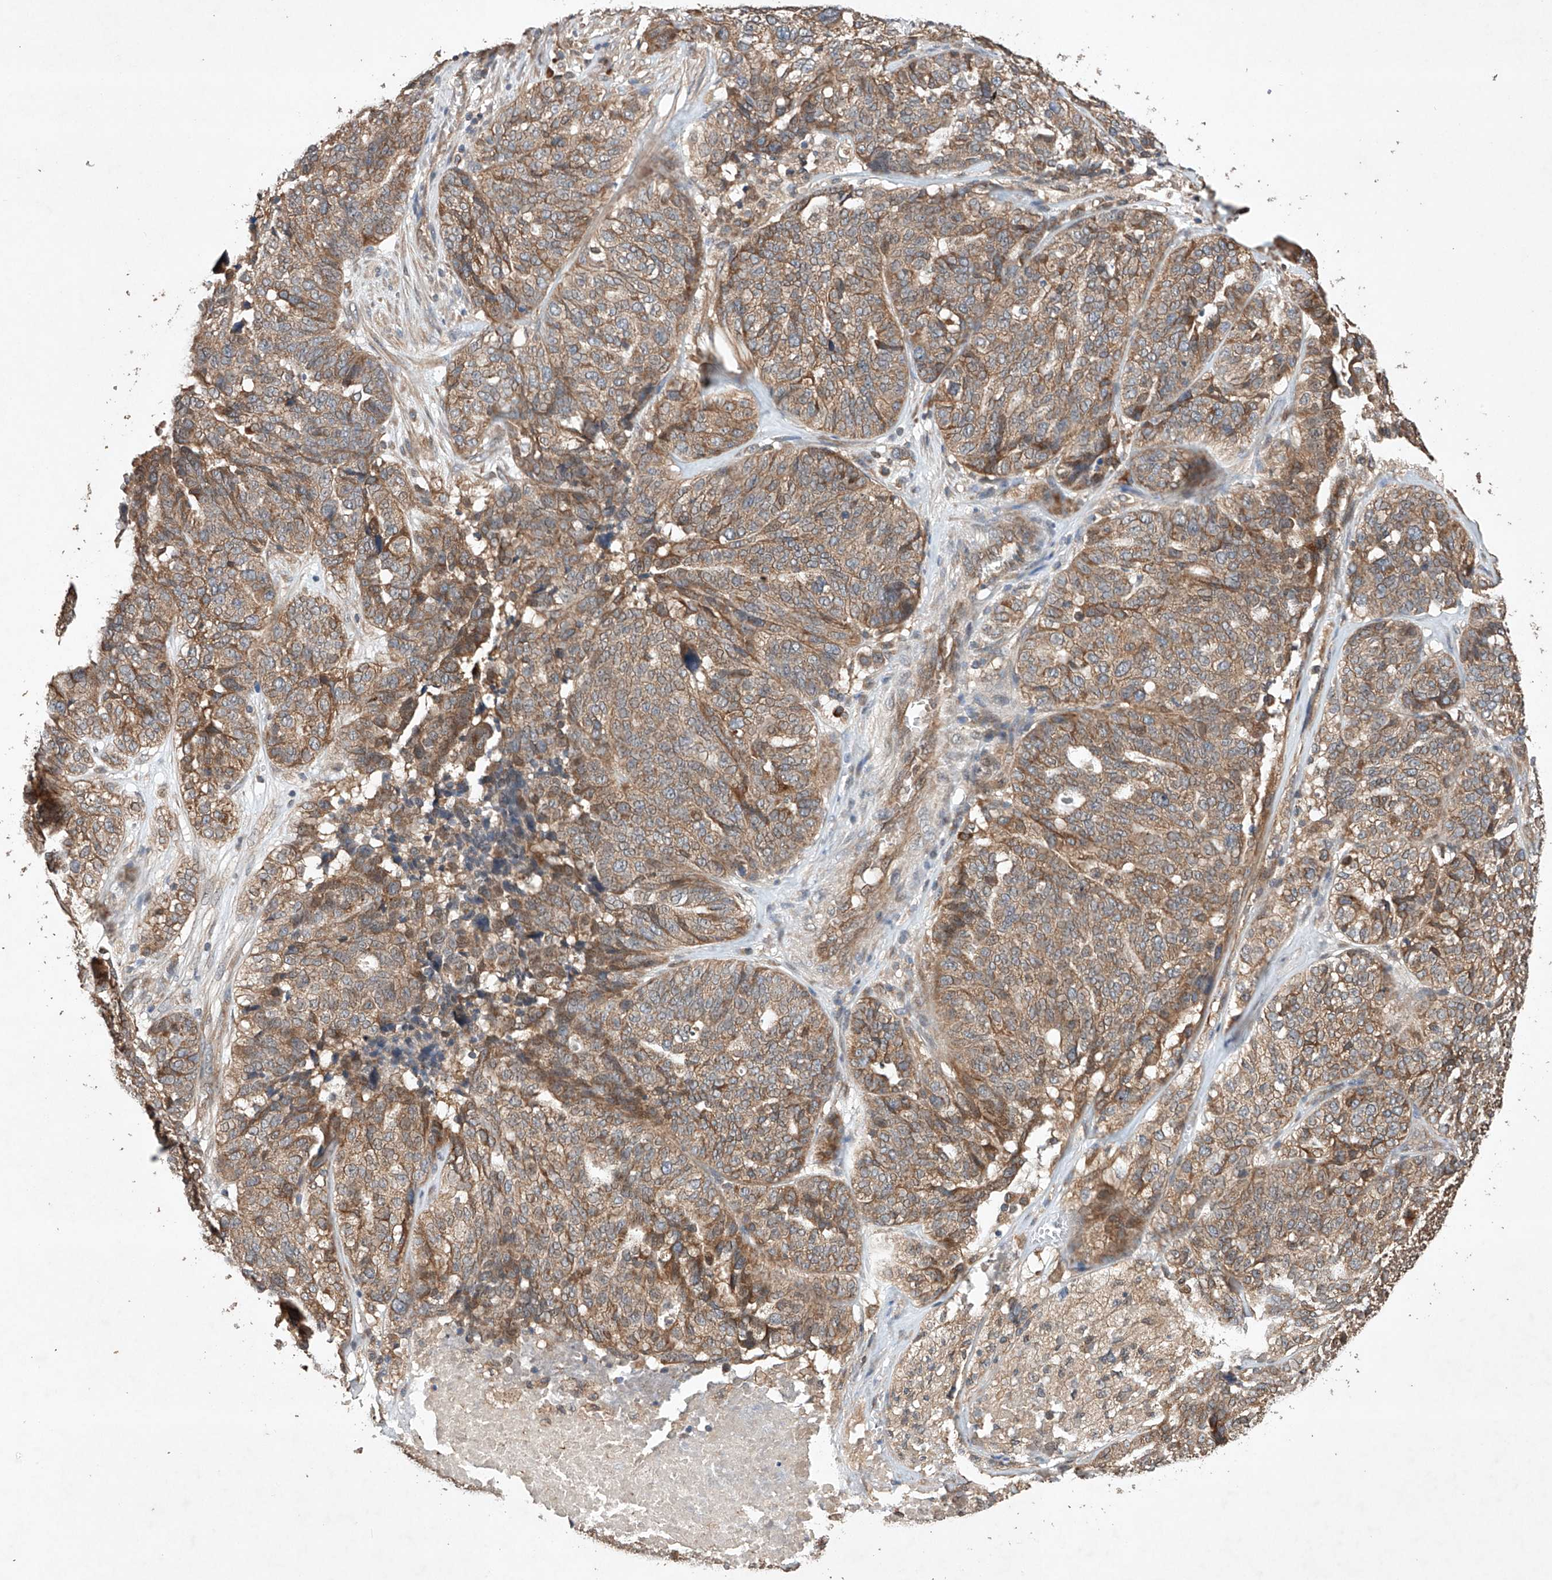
{"staining": {"intensity": "moderate", "quantity": ">75%", "location": "cytoplasmic/membranous"}, "tissue": "ovarian cancer", "cell_type": "Tumor cells", "image_type": "cancer", "snomed": [{"axis": "morphology", "description": "Cystadenocarcinoma, serous, NOS"}, {"axis": "topography", "description": "Ovary"}], "caption": "A histopathology image showing moderate cytoplasmic/membranous positivity in about >75% of tumor cells in serous cystadenocarcinoma (ovarian), as visualized by brown immunohistochemical staining.", "gene": "LURAP1", "patient": {"sex": "female", "age": 59}}